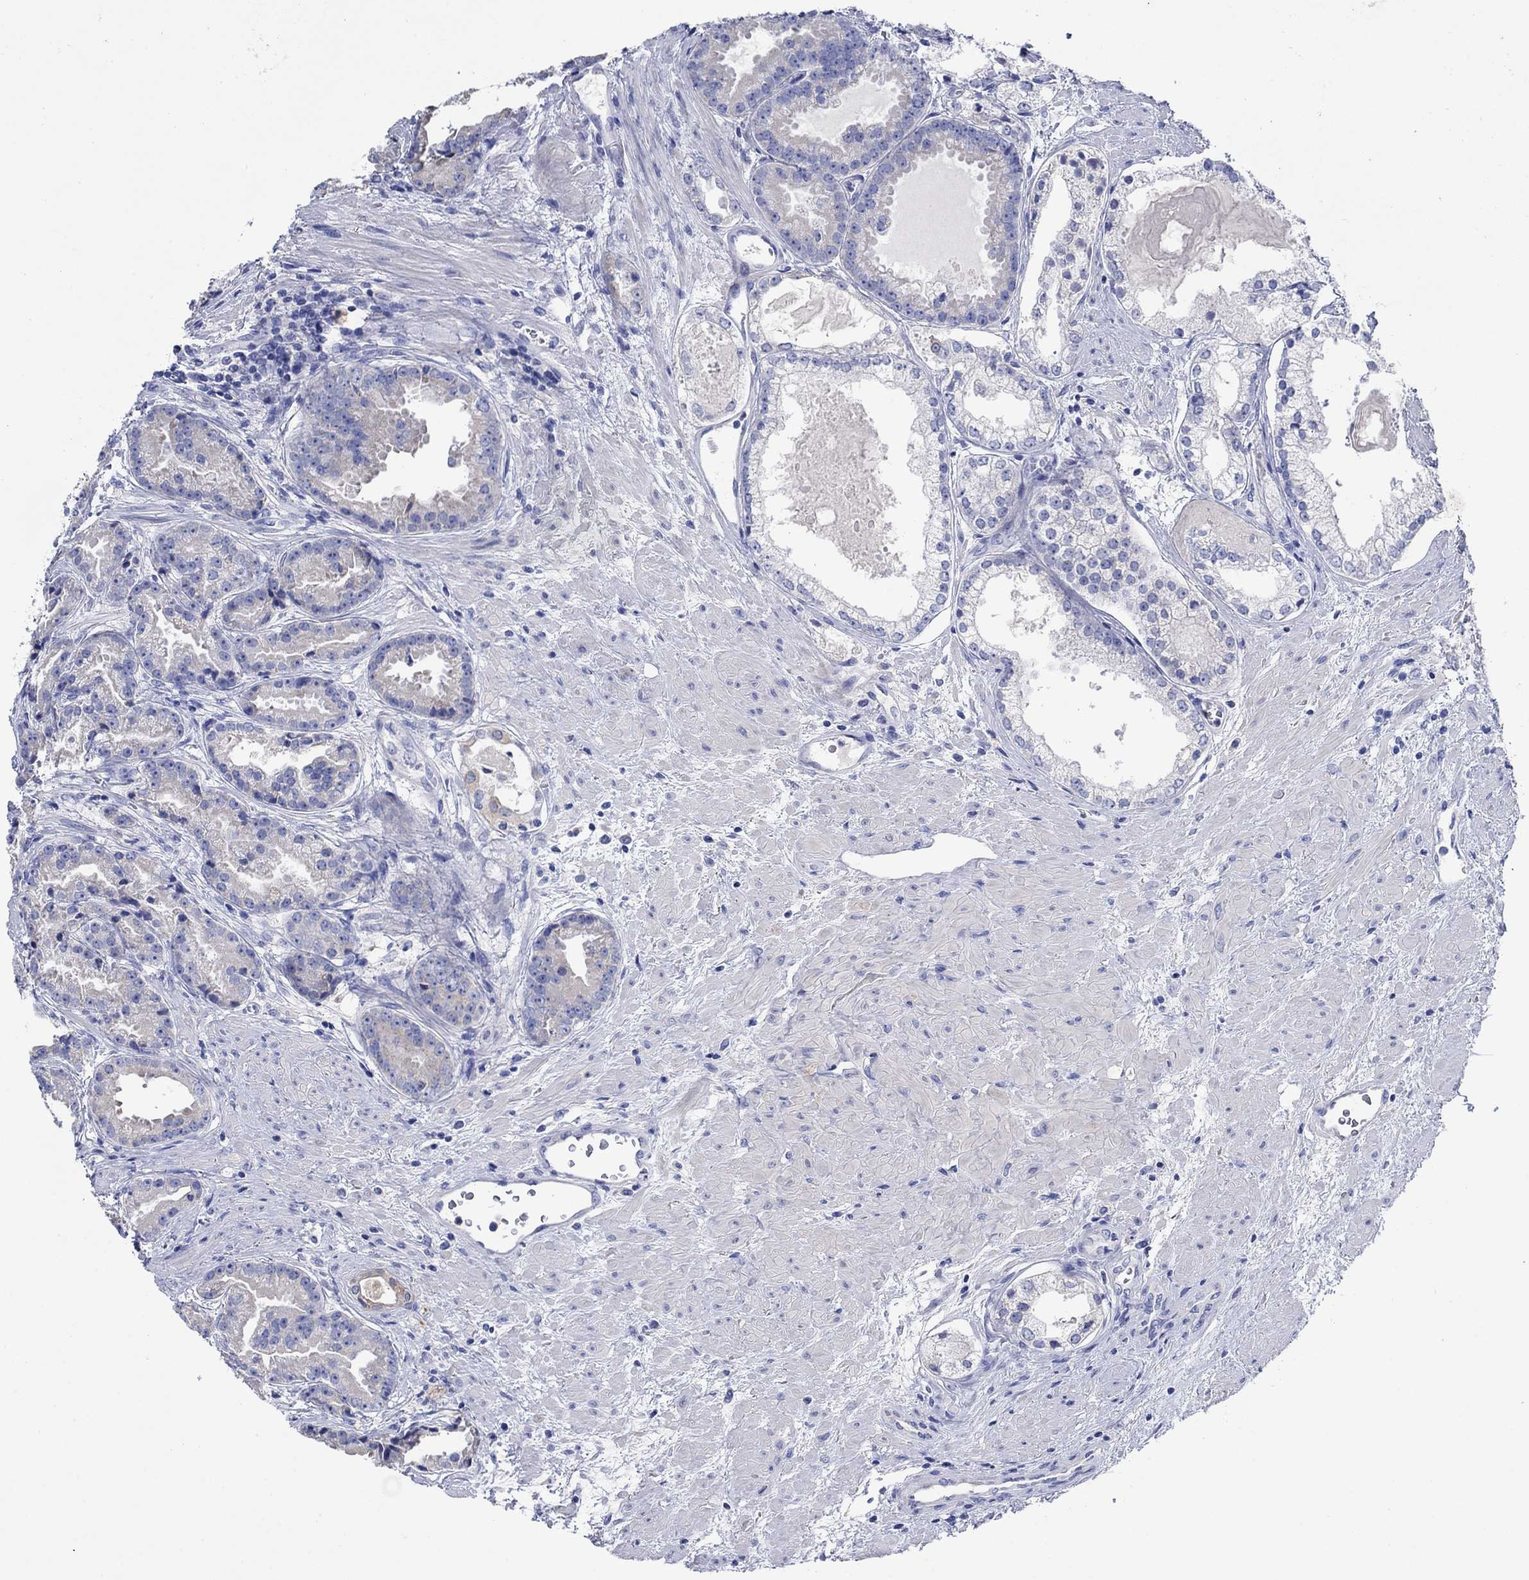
{"staining": {"intensity": "negative", "quantity": "none", "location": "none"}, "tissue": "prostate cancer", "cell_type": "Tumor cells", "image_type": "cancer", "snomed": [{"axis": "morphology", "description": "Adenocarcinoma, NOS"}, {"axis": "morphology", "description": "Adenocarcinoma, High grade"}, {"axis": "topography", "description": "Prostate"}], "caption": "IHC histopathology image of human high-grade adenocarcinoma (prostate) stained for a protein (brown), which reveals no expression in tumor cells.", "gene": "TRIM16", "patient": {"sex": "male", "age": 64}}